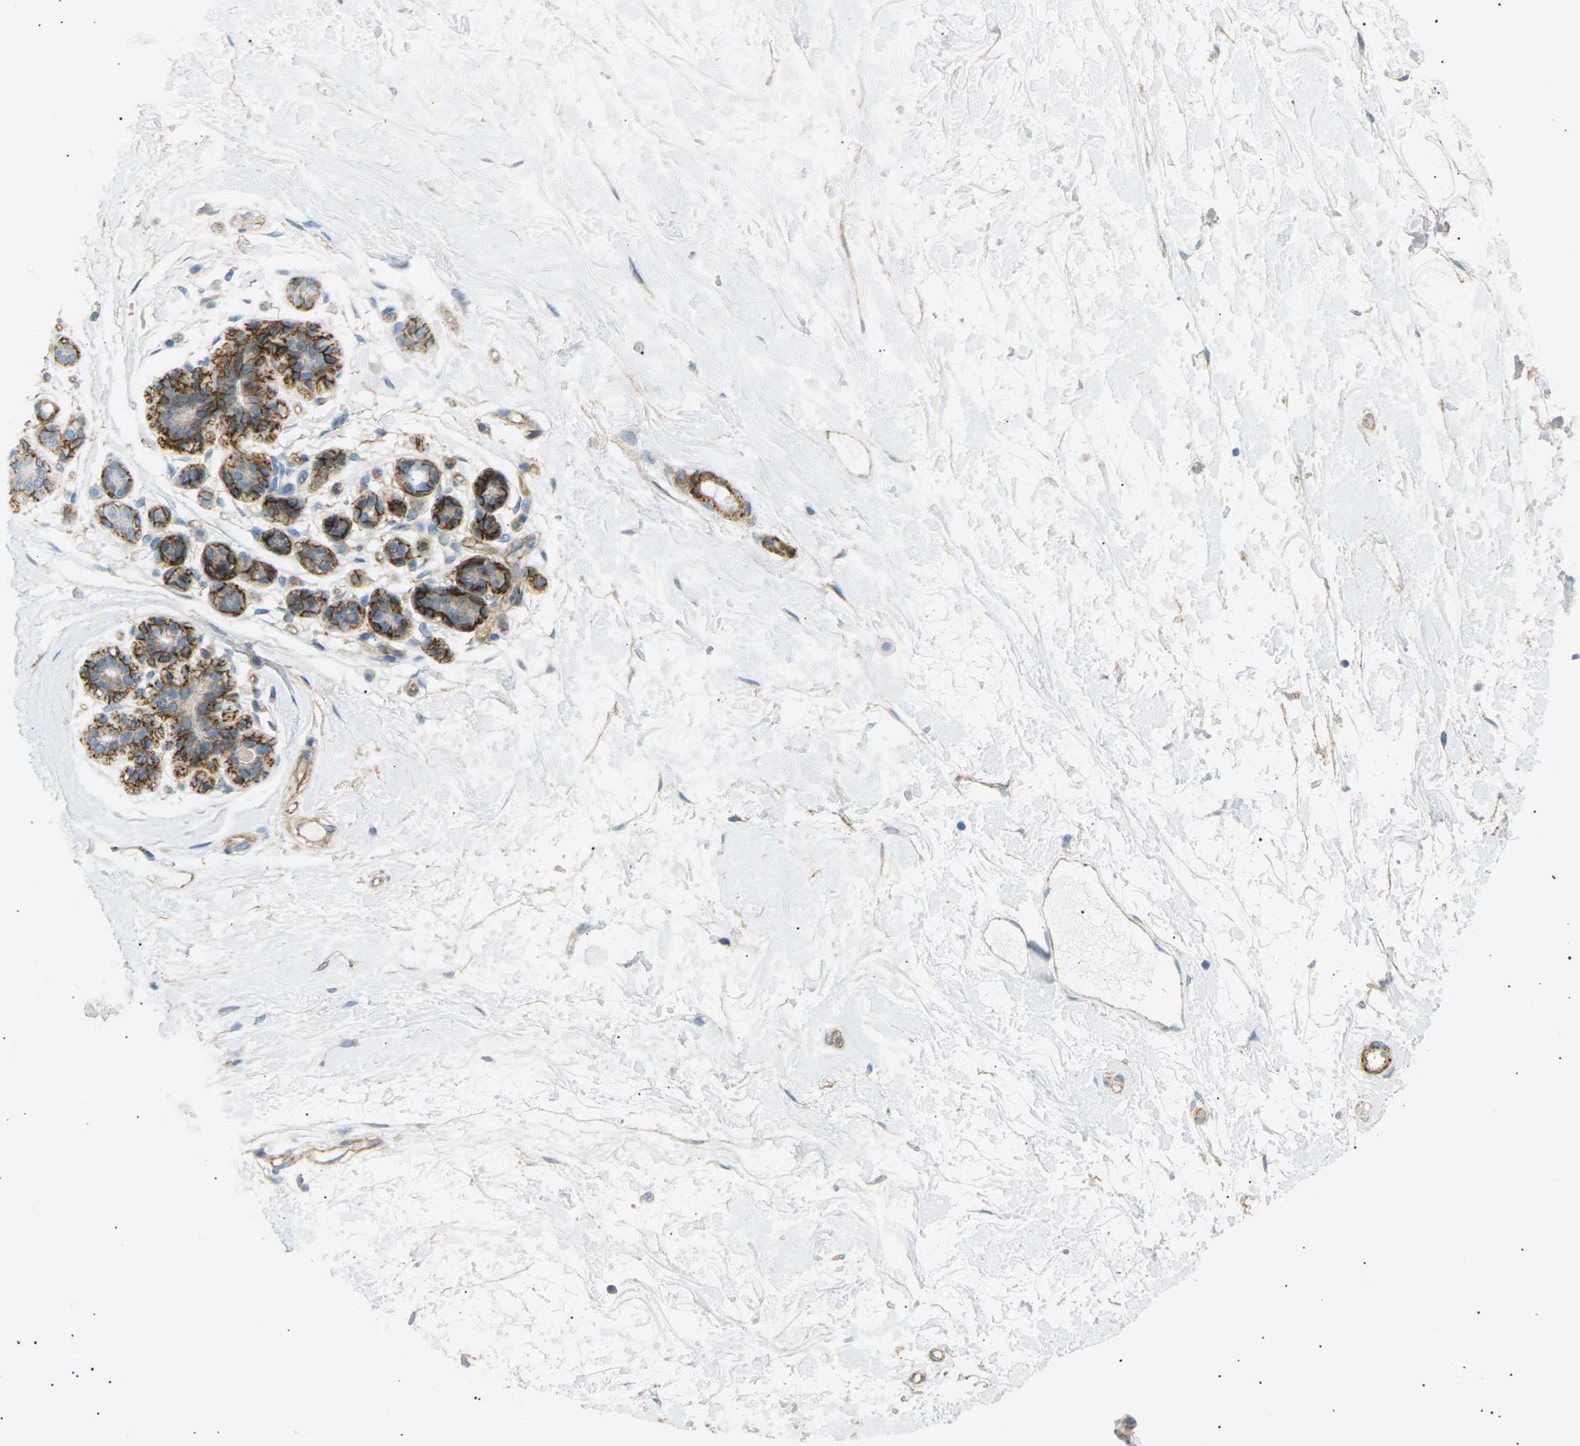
{"staining": {"intensity": "negative", "quantity": "none", "location": "none"}, "tissue": "breast", "cell_type": "Adipocytes", "image_type": "normal", "snomed": [{"axis": "morphology", "description": "Normal tissue, NOS"}, {"axis": "morphology", "description": "Lobular carcinoma"}, {"axis": "topography", "description": "Breast"}], "caption": "IHC image of normal breast: breast stained with DAB exhibits no significant protein staining in adipocytes.", "gene": "ATP2B4", "patient": {"sex": "female", "age": 59}}